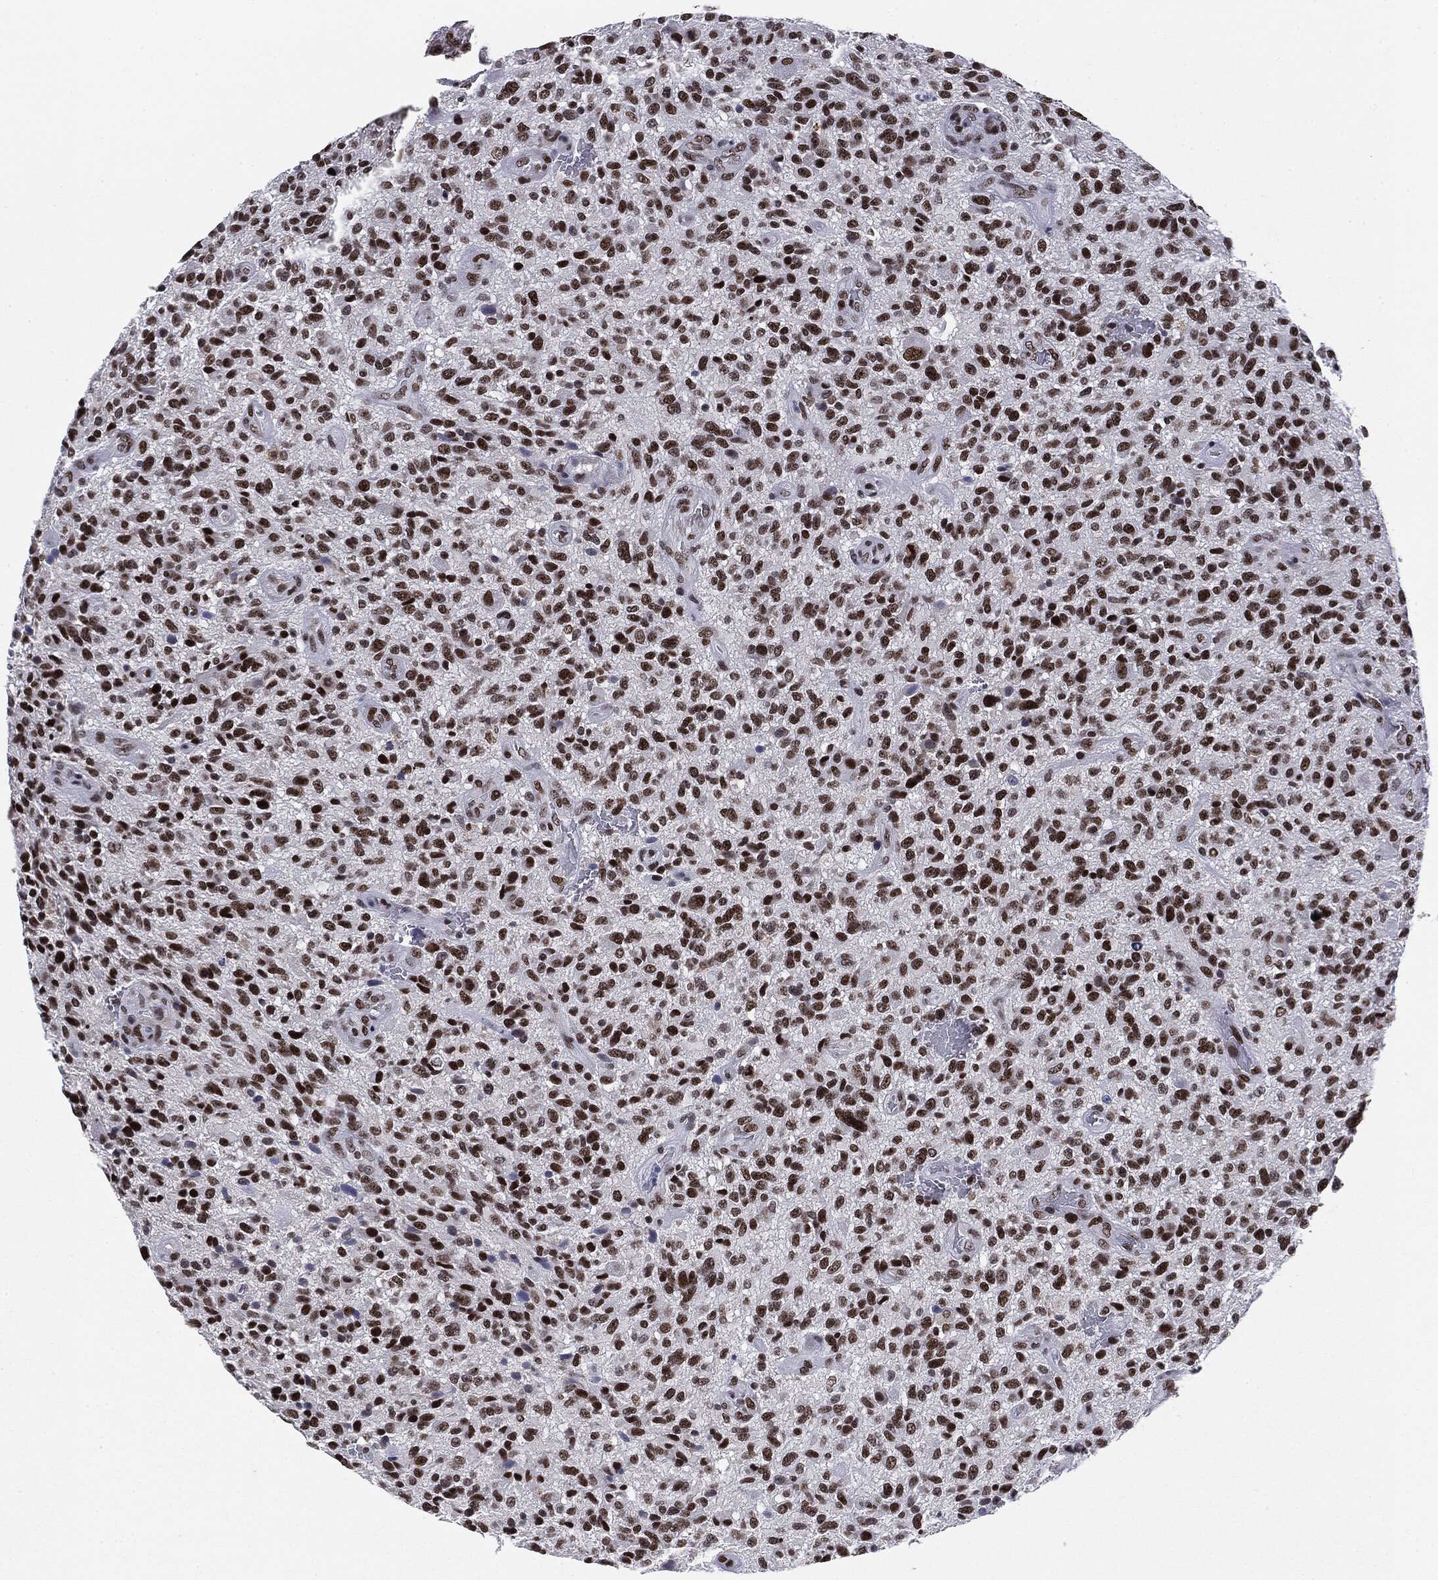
{"staining": {"intensity": "strong", "quantity": ">75%", "location": "nuclear"}, "tissue": "glioma", "cell_type": "Tumor cells", "image_type": "cancer", "snomed": [{"axis": "morphology", "description": "Glioma, malignant, High grade"}, {"axis": "topography", "description": "Brain"}], "caption": "IHC image of neoplastic tissue: high-grade glioma (malignant) stained using IHC displays high levels of strong protein expression localized specifically in the nuclear of tumor cells, appearing as a nuclear brown color.", "gene": "MDC1", "patient": {"sex": "male", "age": 47}}